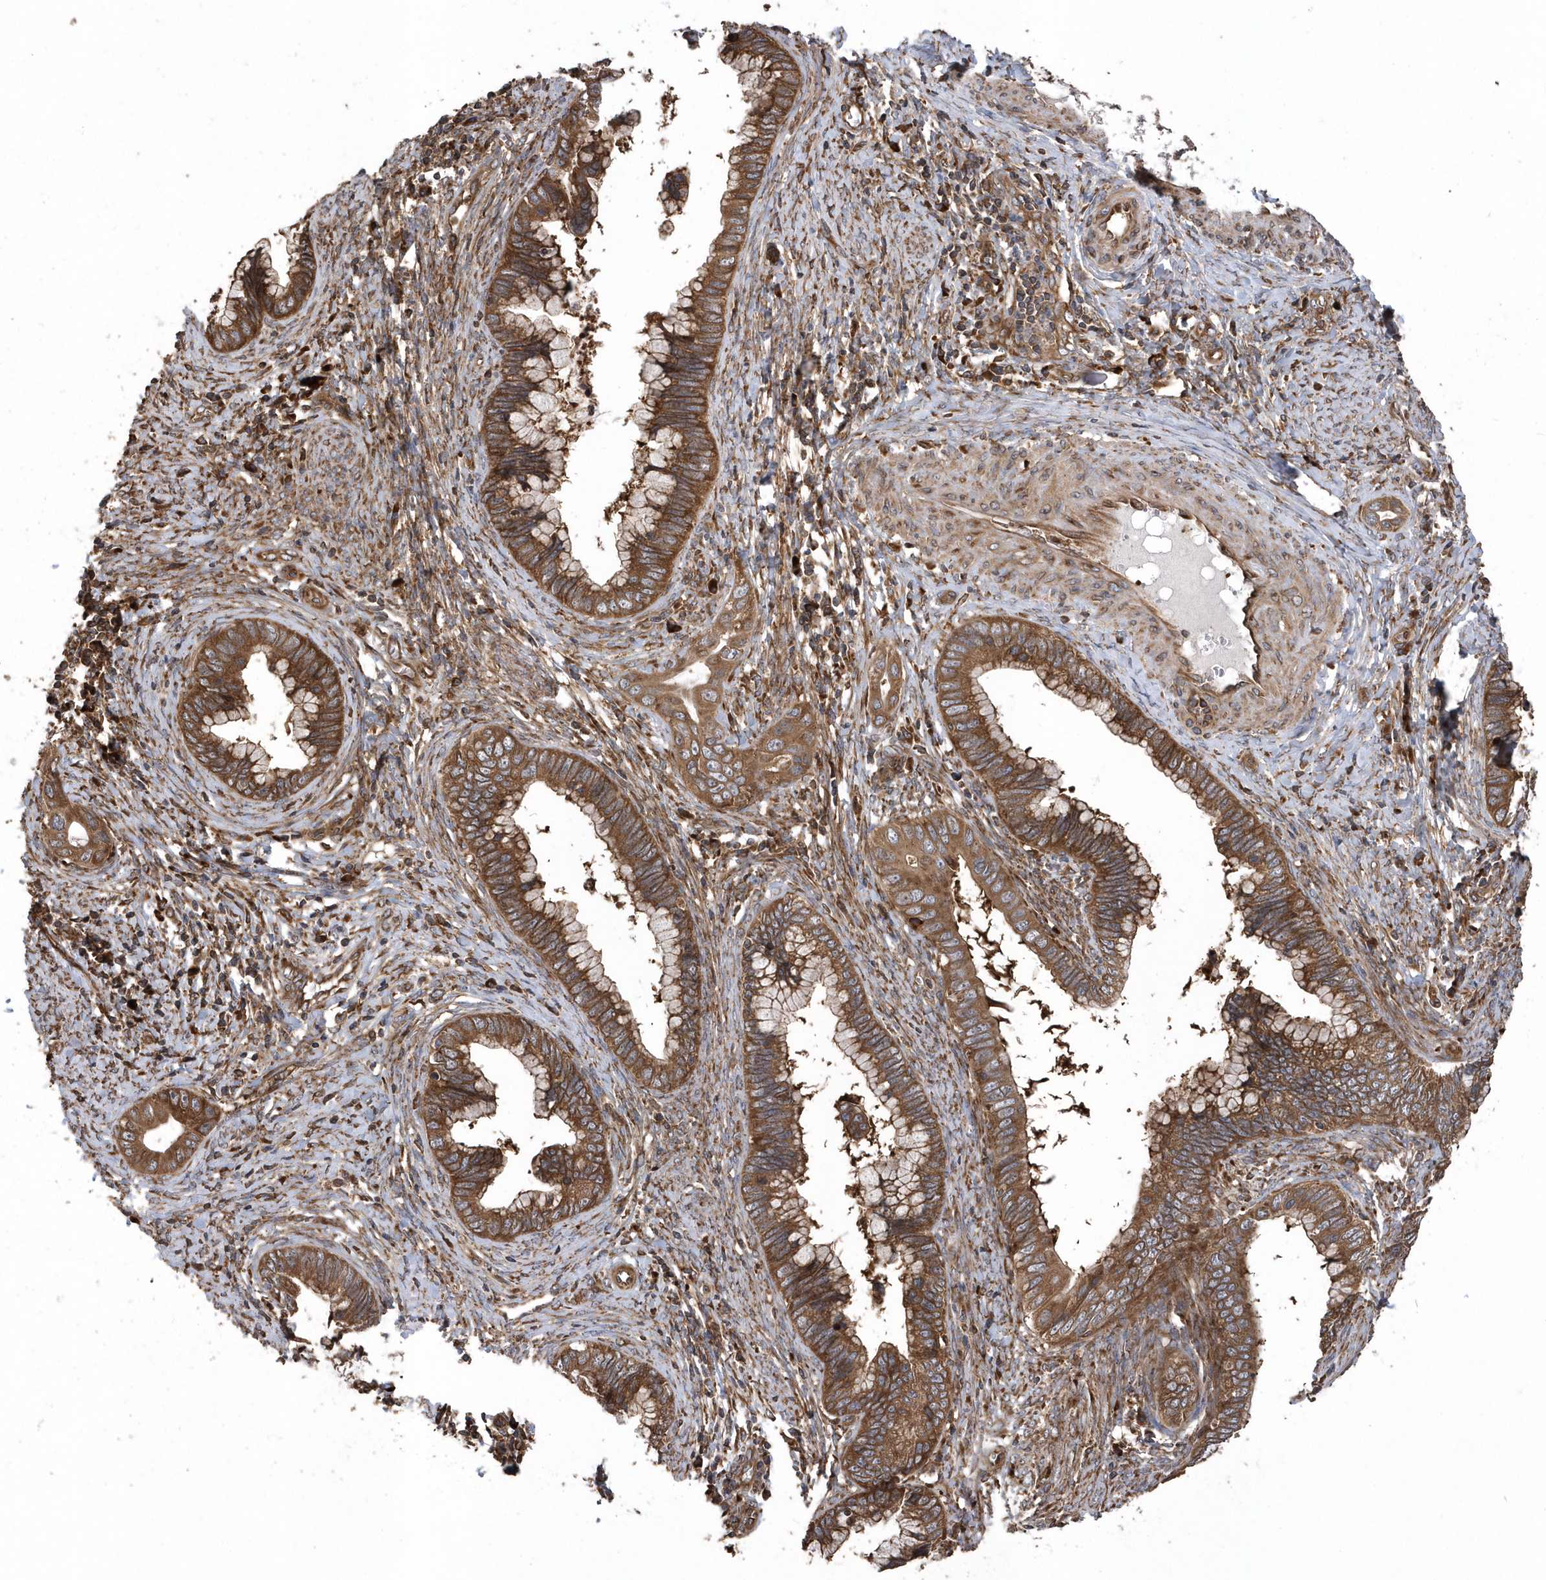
{"staining": {"intensity": "moderate", "quantity": ">75%", "location": "cytoplasmic/membranous"}, "tissue": "cervical cancer", "cell_type": "Tumor cells", "image_type": "cancer", "snomed": [{"axis": "morphology", "description": "Adenocarcinoma, NOS"}, {"axis": "topography", "description": "Cervix"}], "caption": "Human adenocarcinoma (cervical) stained for a protein (brown) exhibits moderate cytoplasmic/membranous positive positivity in approximately >75% of tumor cells.", "gene": "WASHC5", "patient": {"sex": "female", "age": 44}}